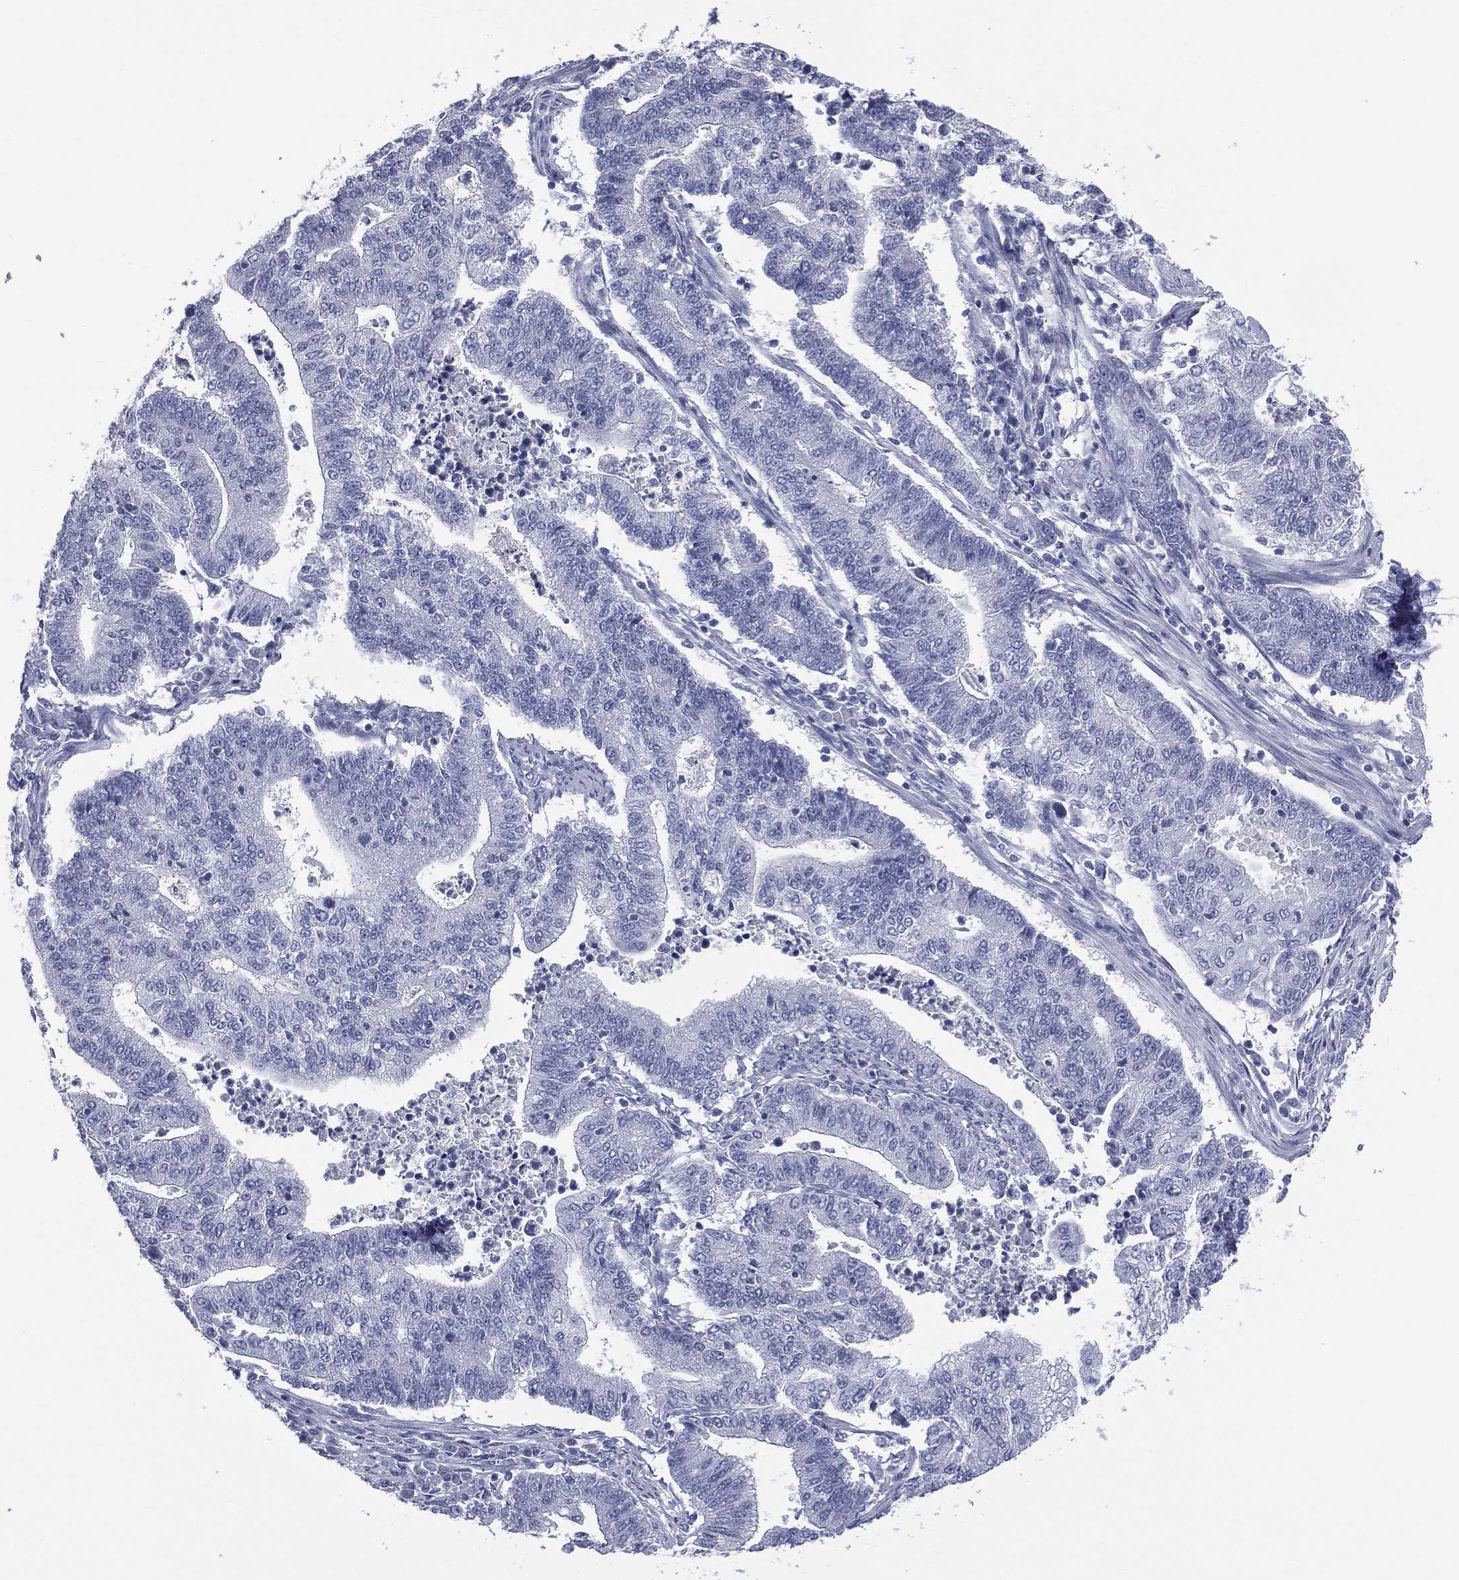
{"staining": {"intensity": "negative", "quantity": "none", "location": "none"}, "tissue": "endometrial cancer", "cell_type": "Tumor cells", "image_type": "cancer", "snomed": [{"axis": "morphology", "description": "Adenocarcinoma, NOS"}, {"axis": "topography", "description": "Uterus"}, {"axis": "topography", "description": "Endometrium"}], "caption": "Photomicrograph shows no protein expression in tumor cells of endometrial adenocarcinoma tissue.", "gene": "MLN", "patient": {"sex": "female", "age": 54}}